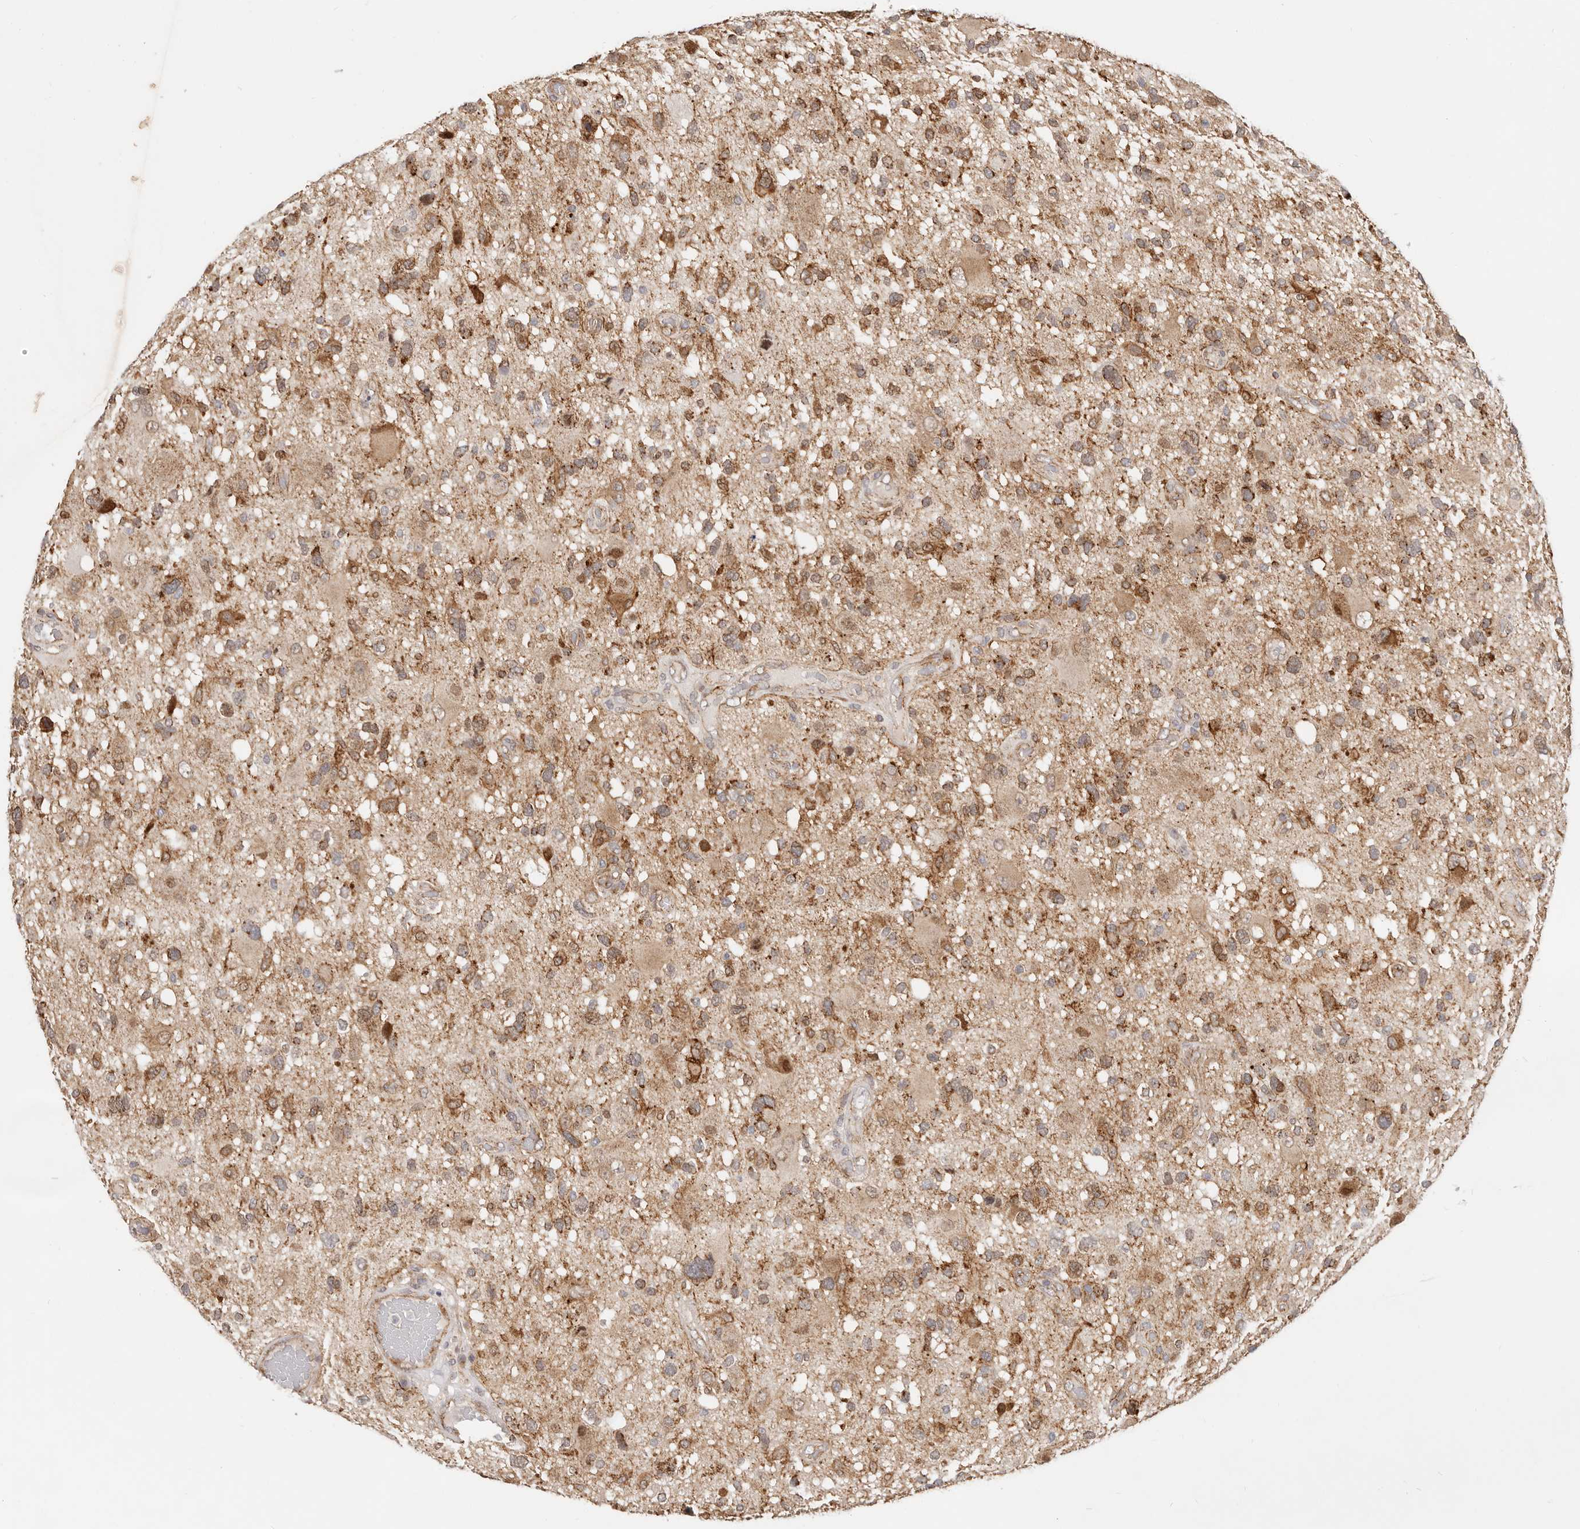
{"staining": {"intensity": "moderate", "quantity": ">75%", "location": "cytoplasmic/membranous"}, "tissue": "glioma", "cell_type": "Tumor cells", "image_type": "cancer", "snomed": [{"axis": "morphology", "description": "Glioma, malignant, High grade"}, {"axis": "topography", "description": "Brain"}], "caption": "There is medium levels of moderate cytoplasmic/membranous staining in tumor cells of malignant glioma (high-grade), as demonstrated by immunohistochemical staining (brown color).", "gene": "USP49", "patient": {"sex": "male", "age": 33}}